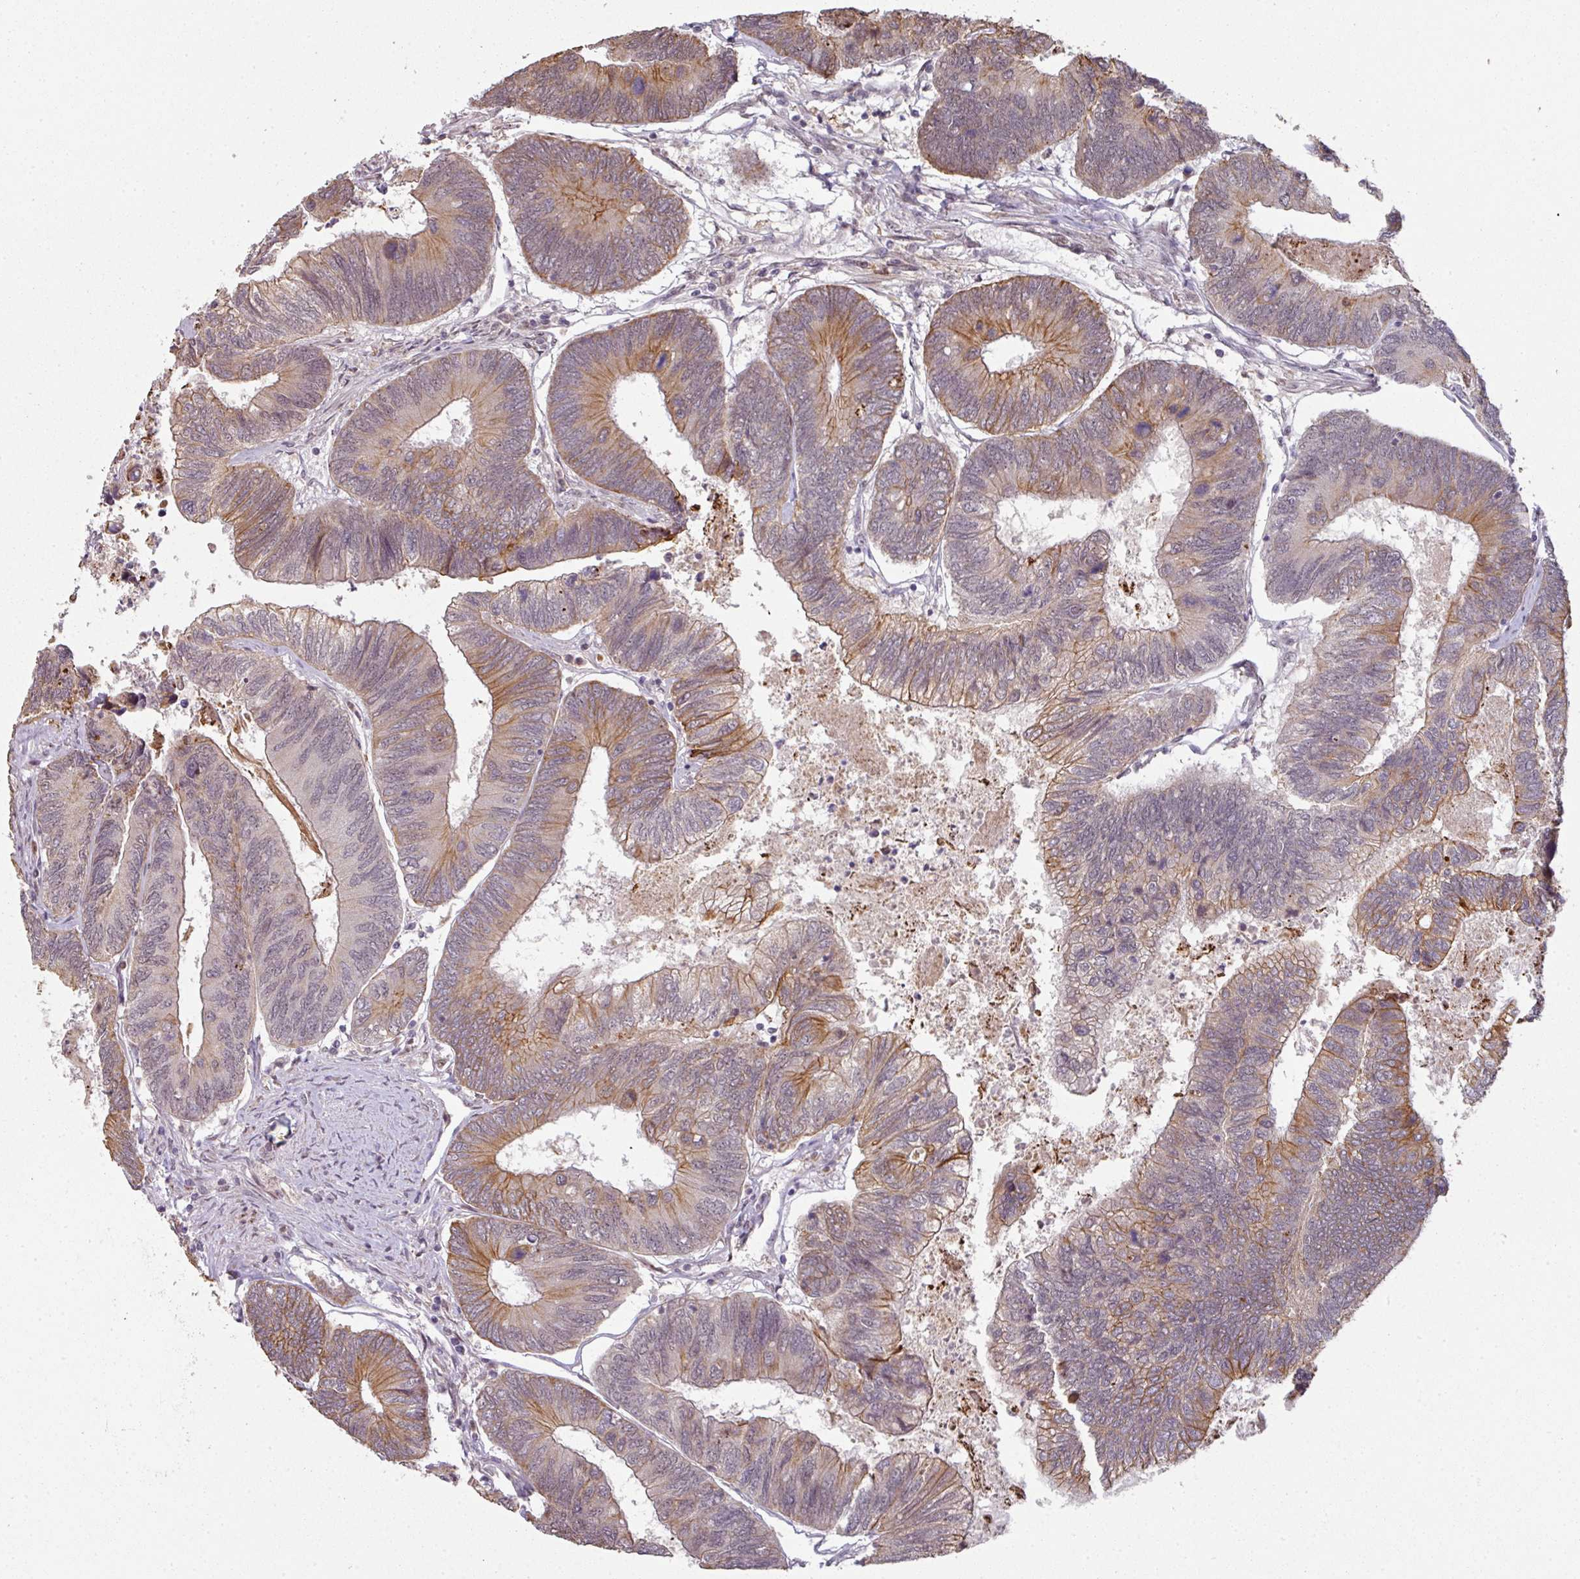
{"staining": {"intensity": "moderate", "quantity": "25%-75%", "location": "cytoplasmic/membranous"}, "tissue": "colorectal cancer", "cell_type": "Tumor cells", "image_type": "cancer", "snomed": [{"axis": "morphology", "description": "Adenocarcinoma, NOS"}, {"axis": "topography", "description": "Colon"}], "caption": "A histopathology image of human colorectal cancer stained for a protein shows moderate cytoplasmic/membranous brown staining in tumor cells. (IHC, brightfield microscopy, high magnification).", "gene": "GTF2H3", "patient": {"sex": "female", "age": 67}}